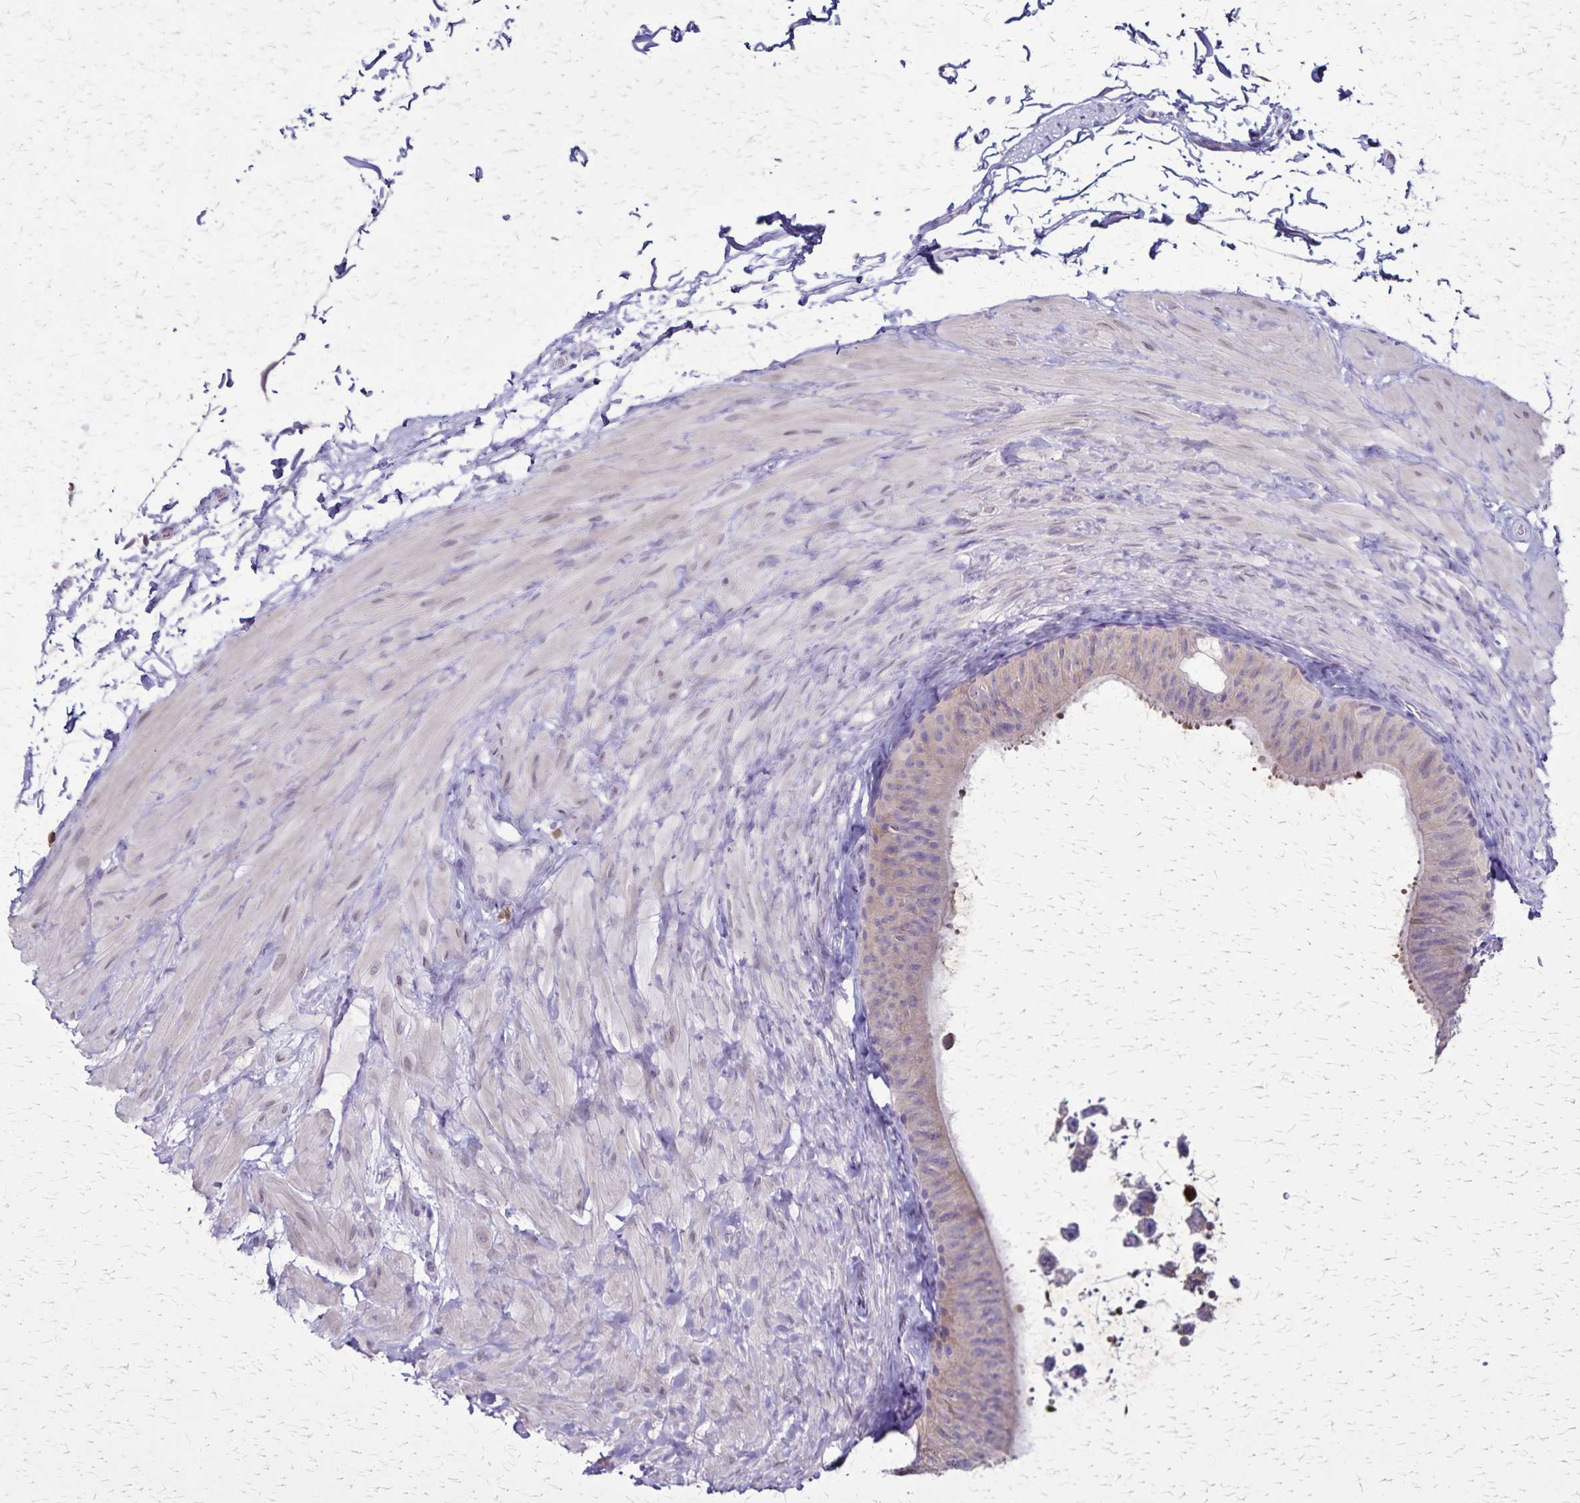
{"staining": {"intensity": "negative", "quantity": "none", "location": "none"}, "tissue": "epididymis", "cell_type": "Glandular cells", "image_type": "normal", "snomed": [{"axis": "morphology", "description": "Normal tissue, NOS"}, {"axis": "topography", "description": "Epididymis, spermatic cord, NOS"}, {"axis": "topography", "description": "Epididymis"}], "caption": "This is an immunohistochemistry (IHC) image of normal human epididymis. There is no positivity in glandular cells.", "gene": "ULBP3", "patient": {"sex": "male", "age": 31}}